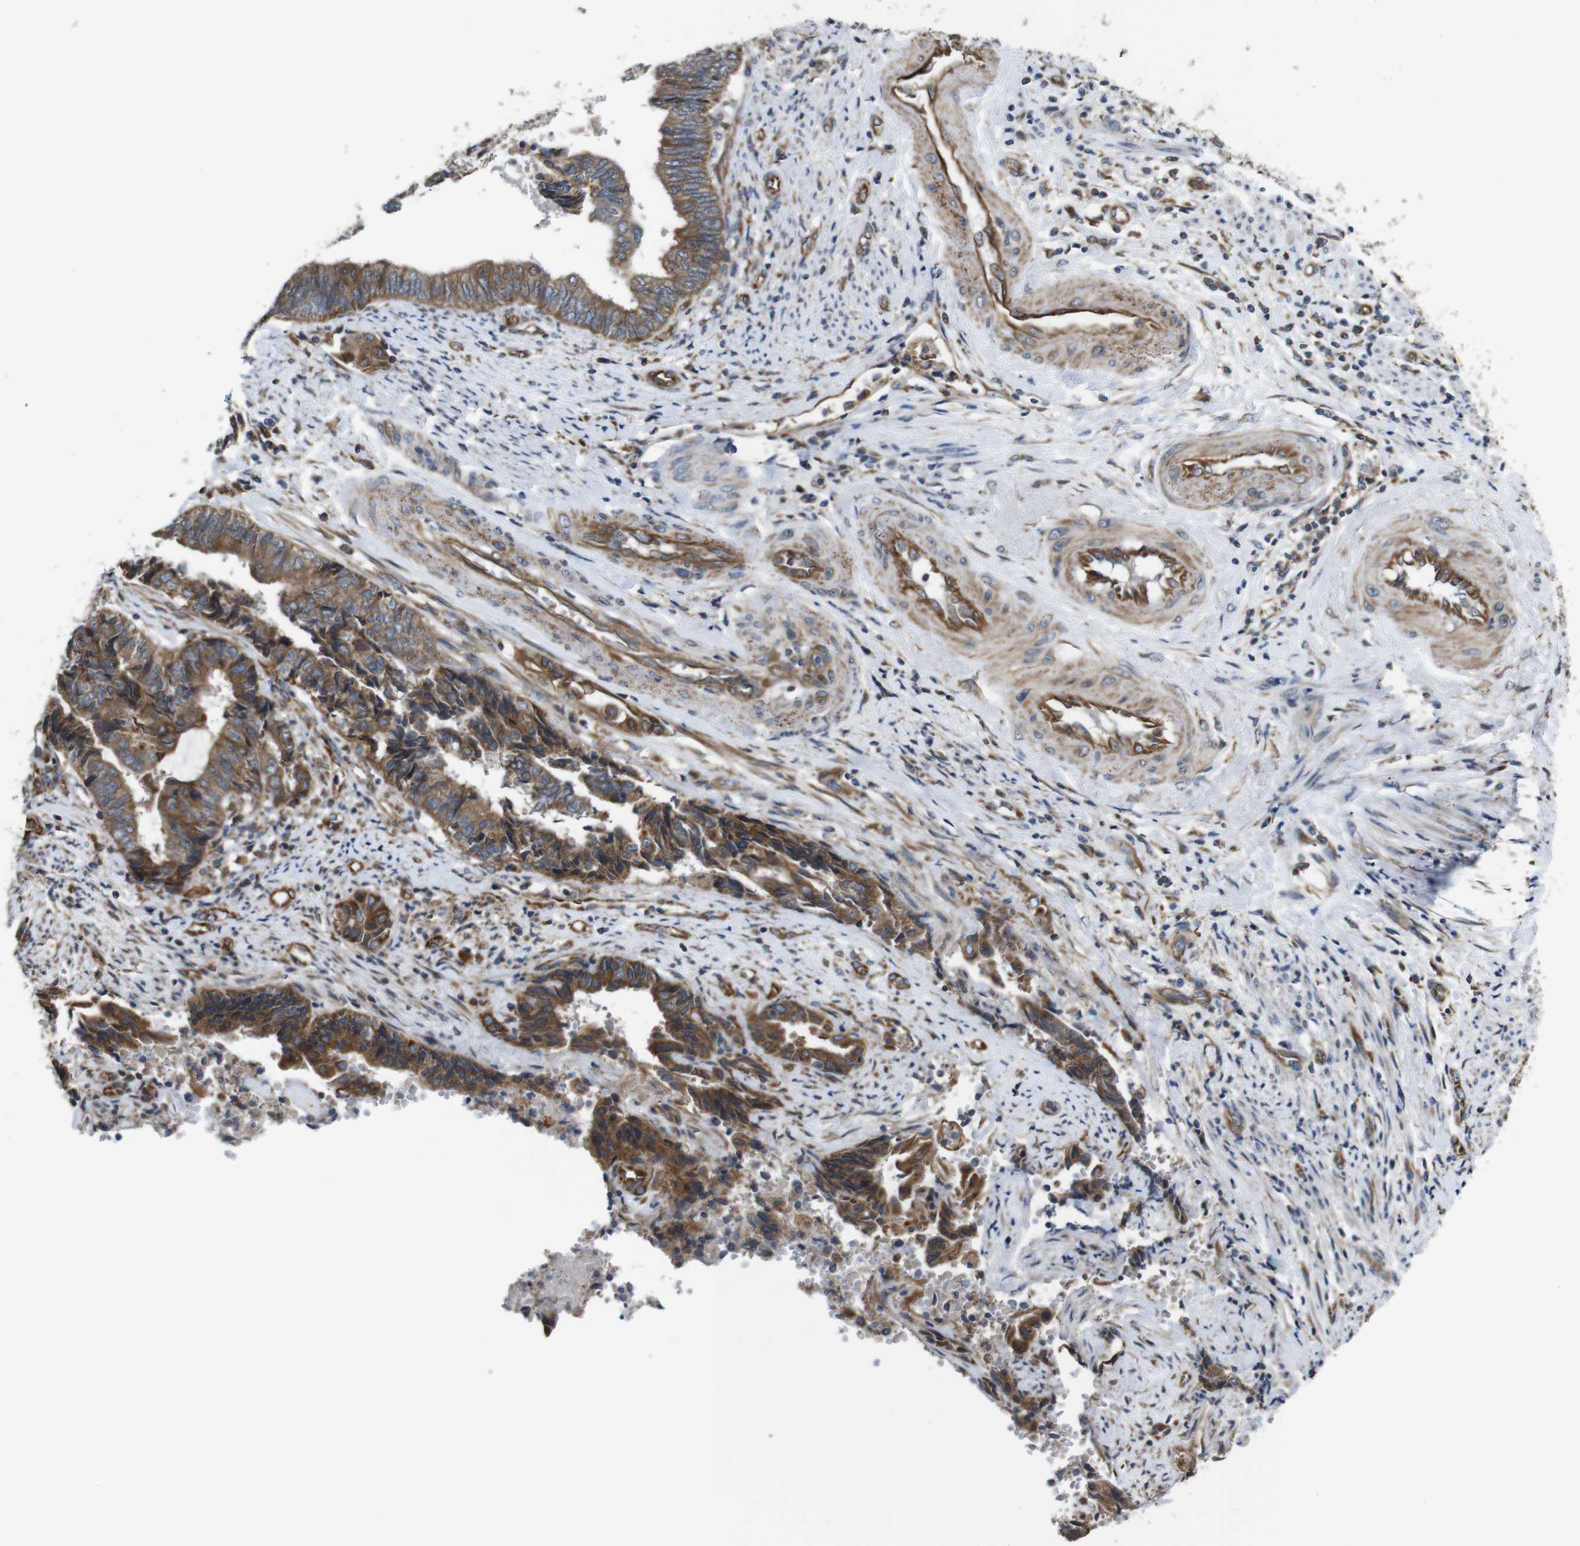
{"staining": {"intensity": "strong", "quantity": ">75%", "location": "cytoplasmic/membranous"}, "tissue": "endometrial cancer", "cell_type": "Tumor cells", "image_type": "cancer", "snomed": [{"axis": "morphology", "description": "Adenocarcinoma, NOS"}, {"axis": "topography", "description": "Uterus"}, {"axis": "topography", "description": "Endometrium"}], "caption": "Strong cytoplasmic/membranous expression is present in about >75% of tumor cells in endometrial adenocarcinoma. (Brightfield microscopy of DAB IHC at high magnification).", "gene": "POMK", "patient": {"sex": "female", "age": 70}}